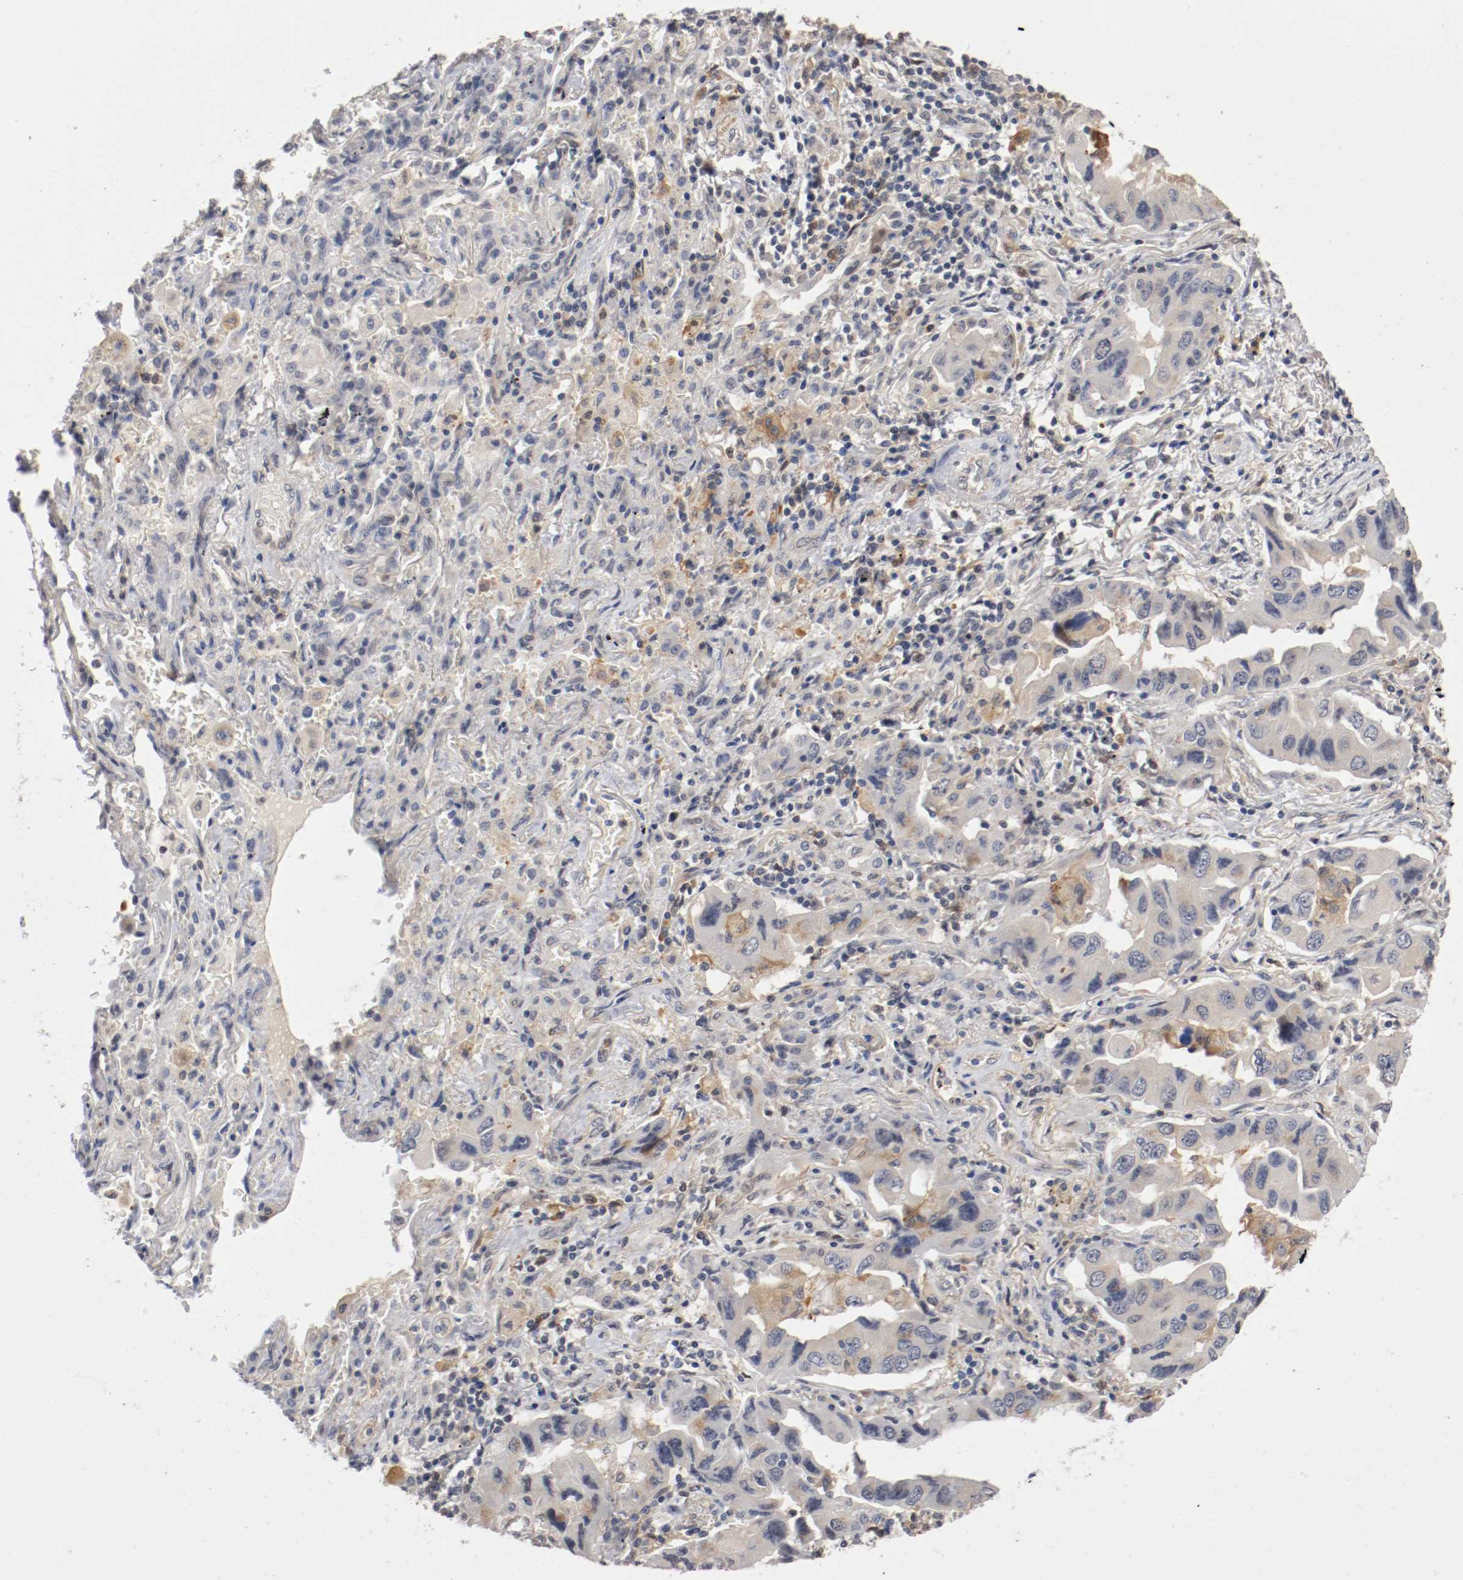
{"staining": {"intensity": "weak", "quantity": "<25%", "location": "nuclear"}, "tissue": "lung cancer", "cell_type": "Tumor cells", "image_type": "cancer", "snomed": [{"axis": "morphology", "description": "Adenocarcinoma, NOS"}, {"axis": "topography", "description": "Lung"}], "caption": "Tumor cells are negative for brown protein staining in lung cancer (adenocarcinoma).", "gene": "RBM23", "patient": {"sex": "female", "age": 65}}